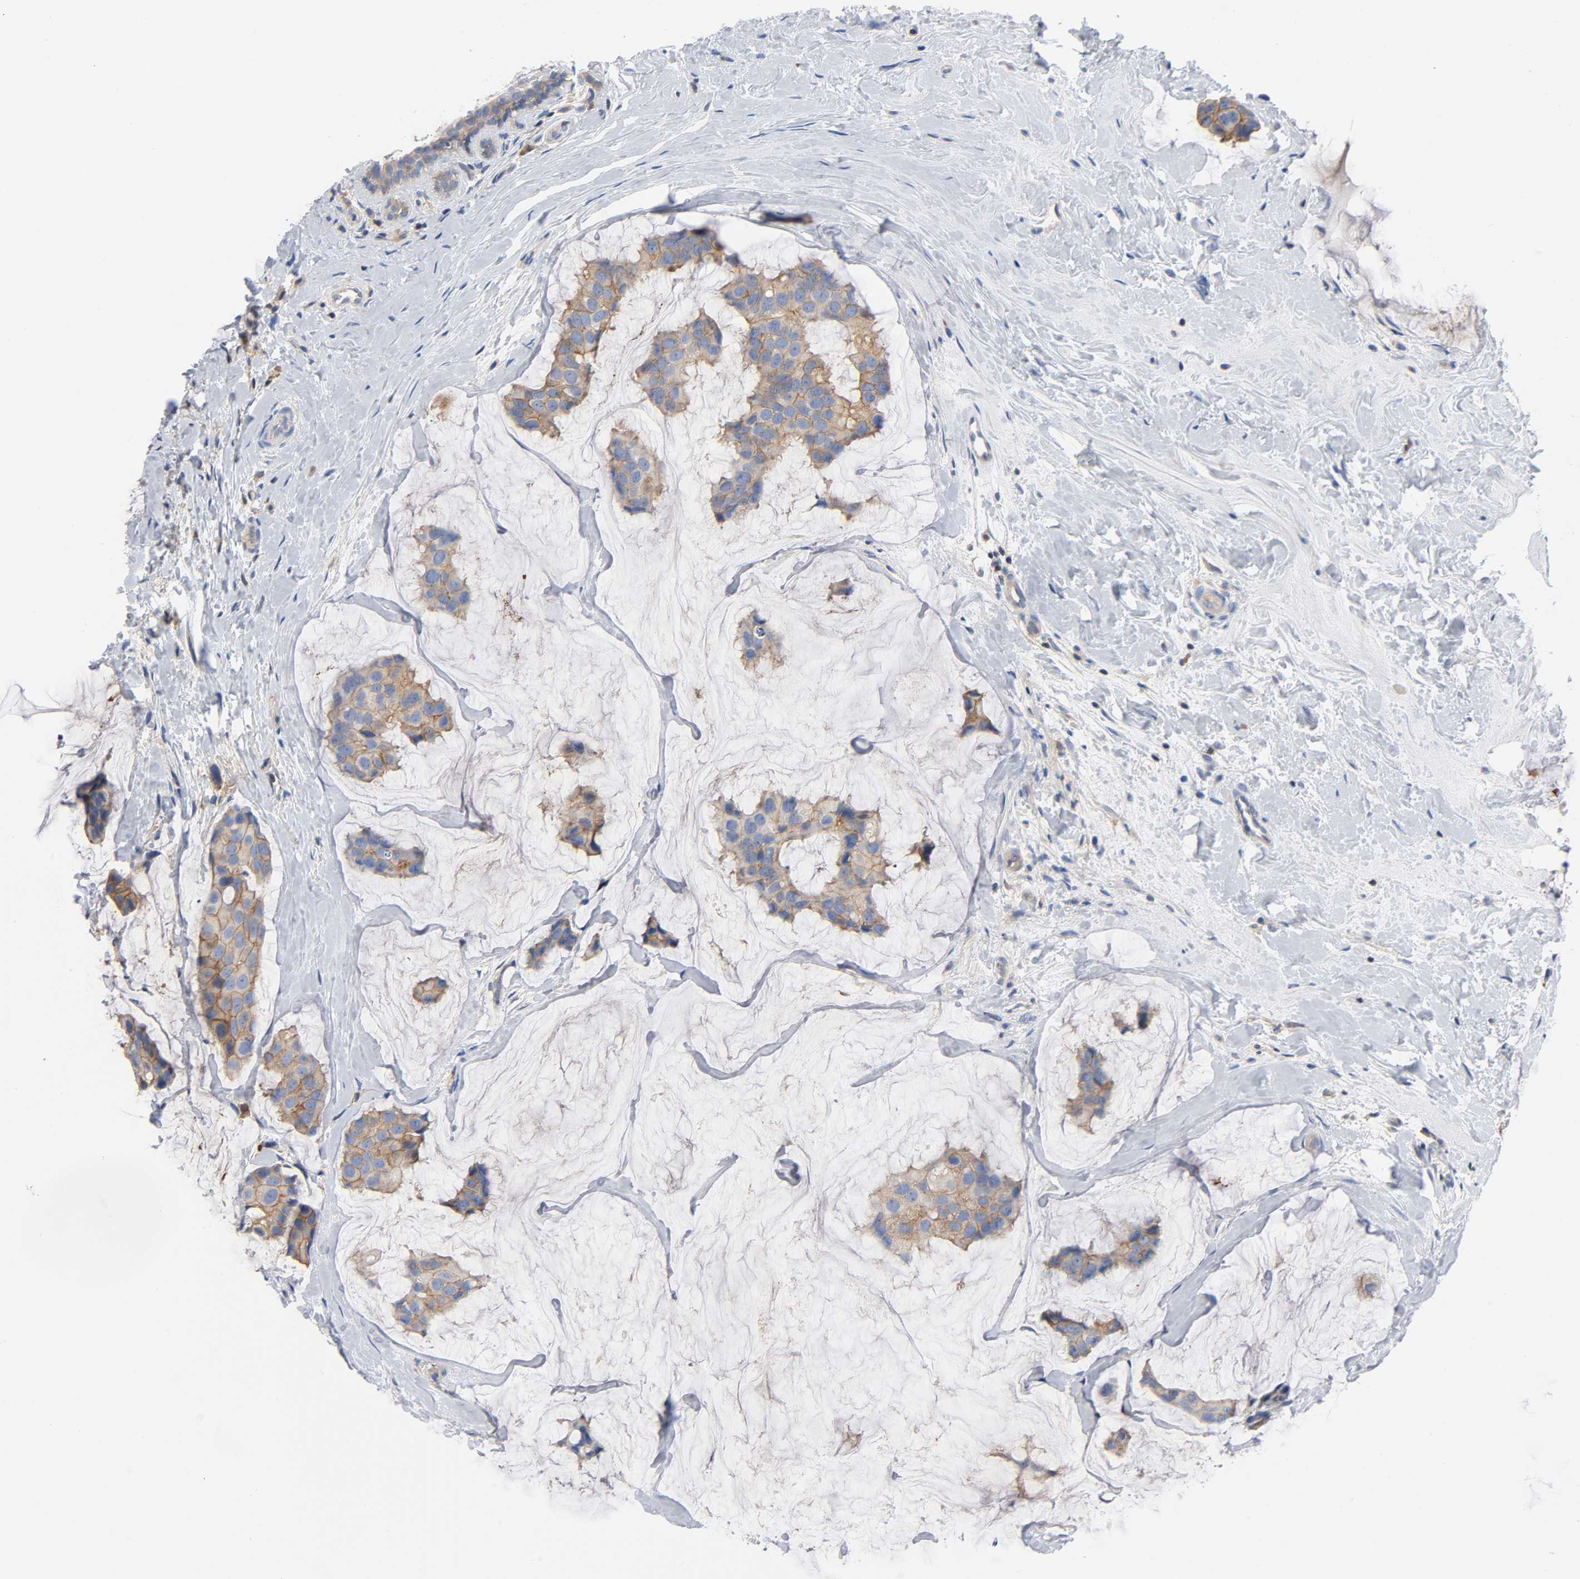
{"staining": {"intensity": "weak", "quantity": ">75%", "location": "cytoplasmic/membranous"}, "tissue": "breast cancer", "cell_type": "Tumor cells", "image_type": "cancer", "snomed": [{"axis": "morphology", "description": "Normal tissue, NOS"}, {"axis": "morphology", "description": "Duct carcinoma"}, {"axis": "topography", "description": "Breast"}], "caption": "Immunohistochemical staining of breast cancer shows low levels of weak cytoplasmic/membranous protein staining in approximately >75% of tumor cells. Ihc stains the protein in brown and the nuclei are stained blue.", "gene": "SRC", "patient": {"sex": "female", "age": 50}}